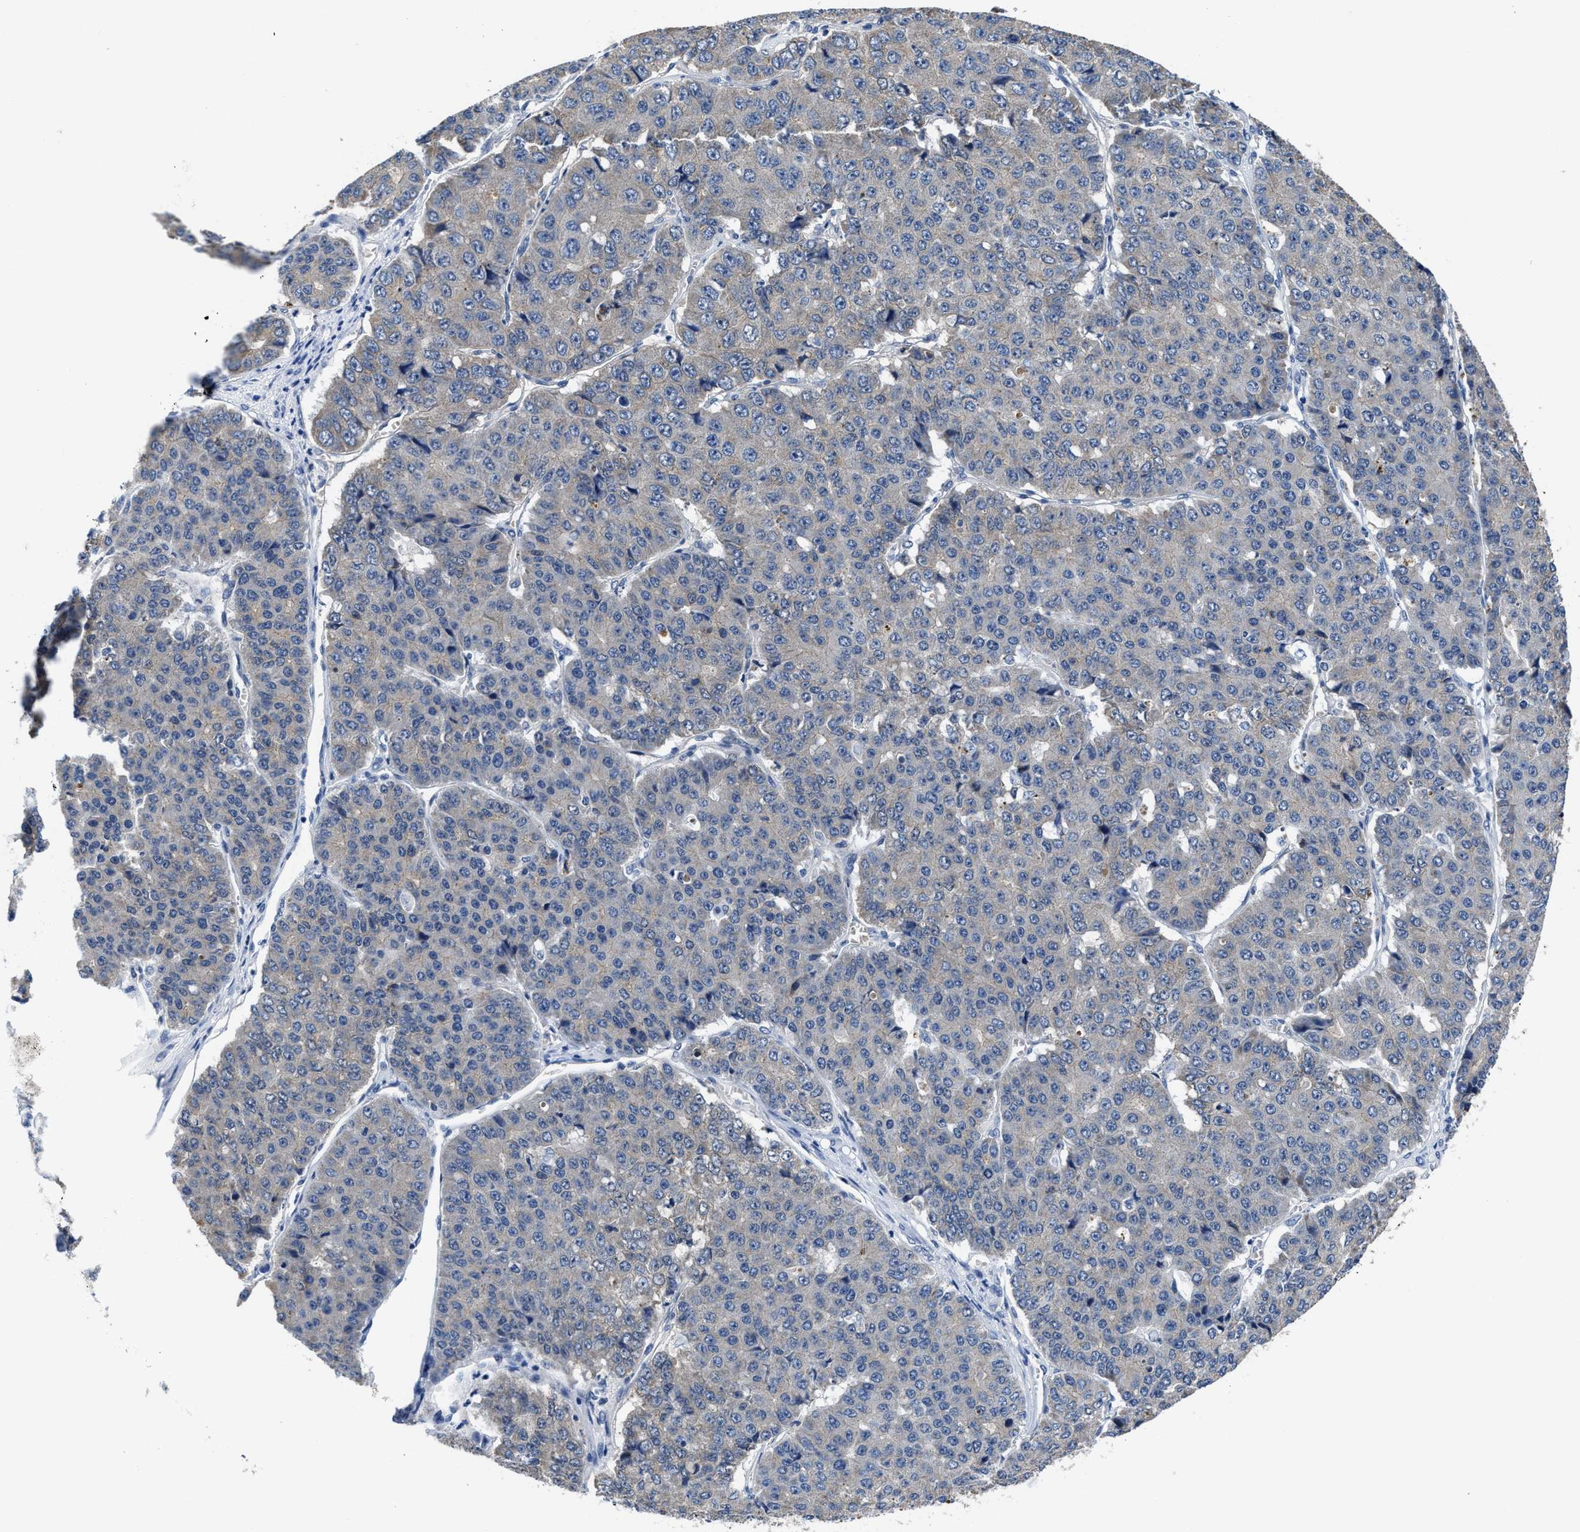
{"staining": {"intensity": "weak", "quantity": "<25%", "location": "cytoplasmic/membranous"}, "tissue": "pancreatic cancer", "cell_type": "Tumor cells", "image_type": "cancer", "snomed": [{"axis": "morphology", "description": "Adenocarcinoma, NOS"}, {"axis": "topography", "description": "Pancreas"}], "caption": "There is no significant expression in tumor cells of pancreatic cancer.", "gene": "GHITM", "patient": {"sex": "male", "age": 50}}